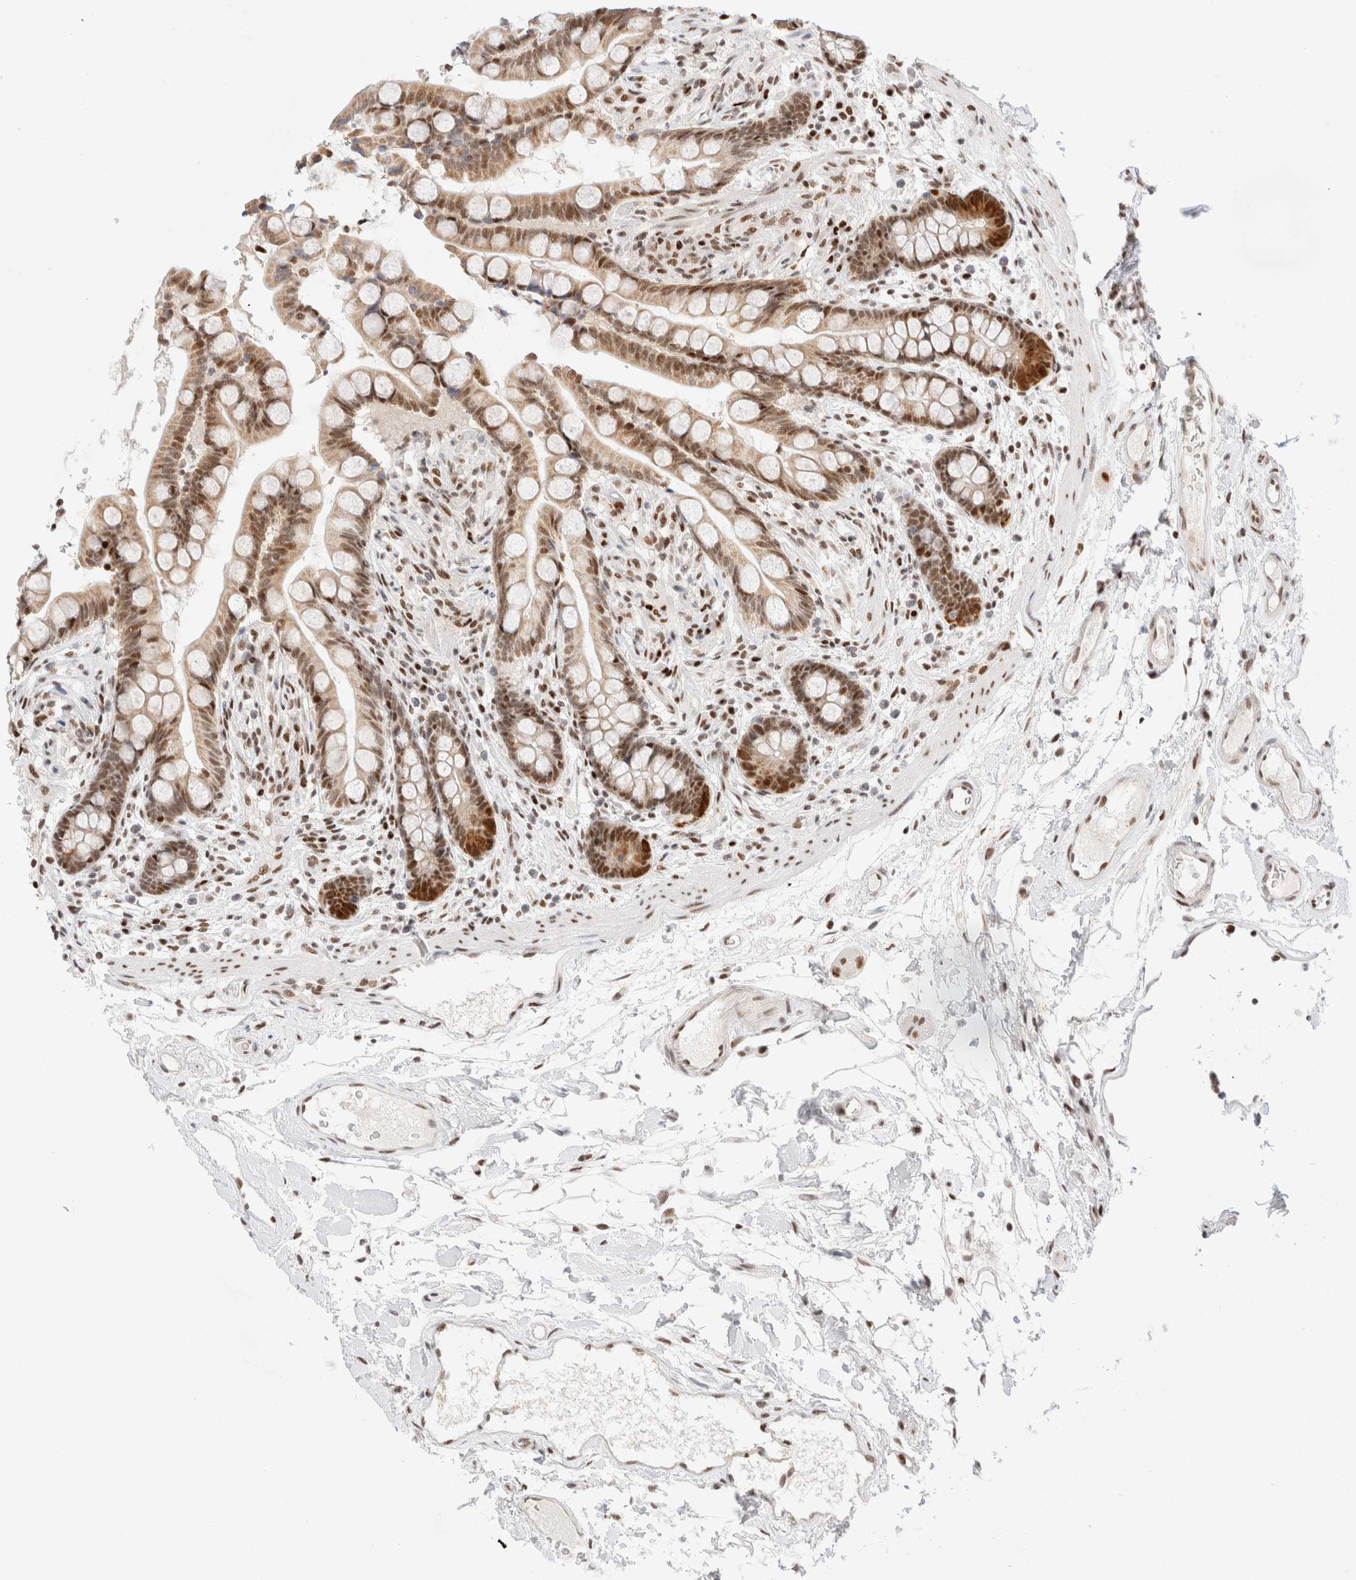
{"staining": {"intensity": "moderate", "quantity": ">75%", "location": "nuclear"}, "tissue": "colon", "cell_type": "Endothelial cells", "image_type": "normal", "snomed": [{"axis": "morphology", "description": "Normal tissue, NOS"}, {"axis": "topography", "description": "Colon"}], "caption": "Moderate nuclear positivity for a protein is seen in about >75% of endothelial cells of unremarkable colon using immunohistochemistry.", "gene": "ZNF282", "patient": {"sex": "male", "age": 73}}